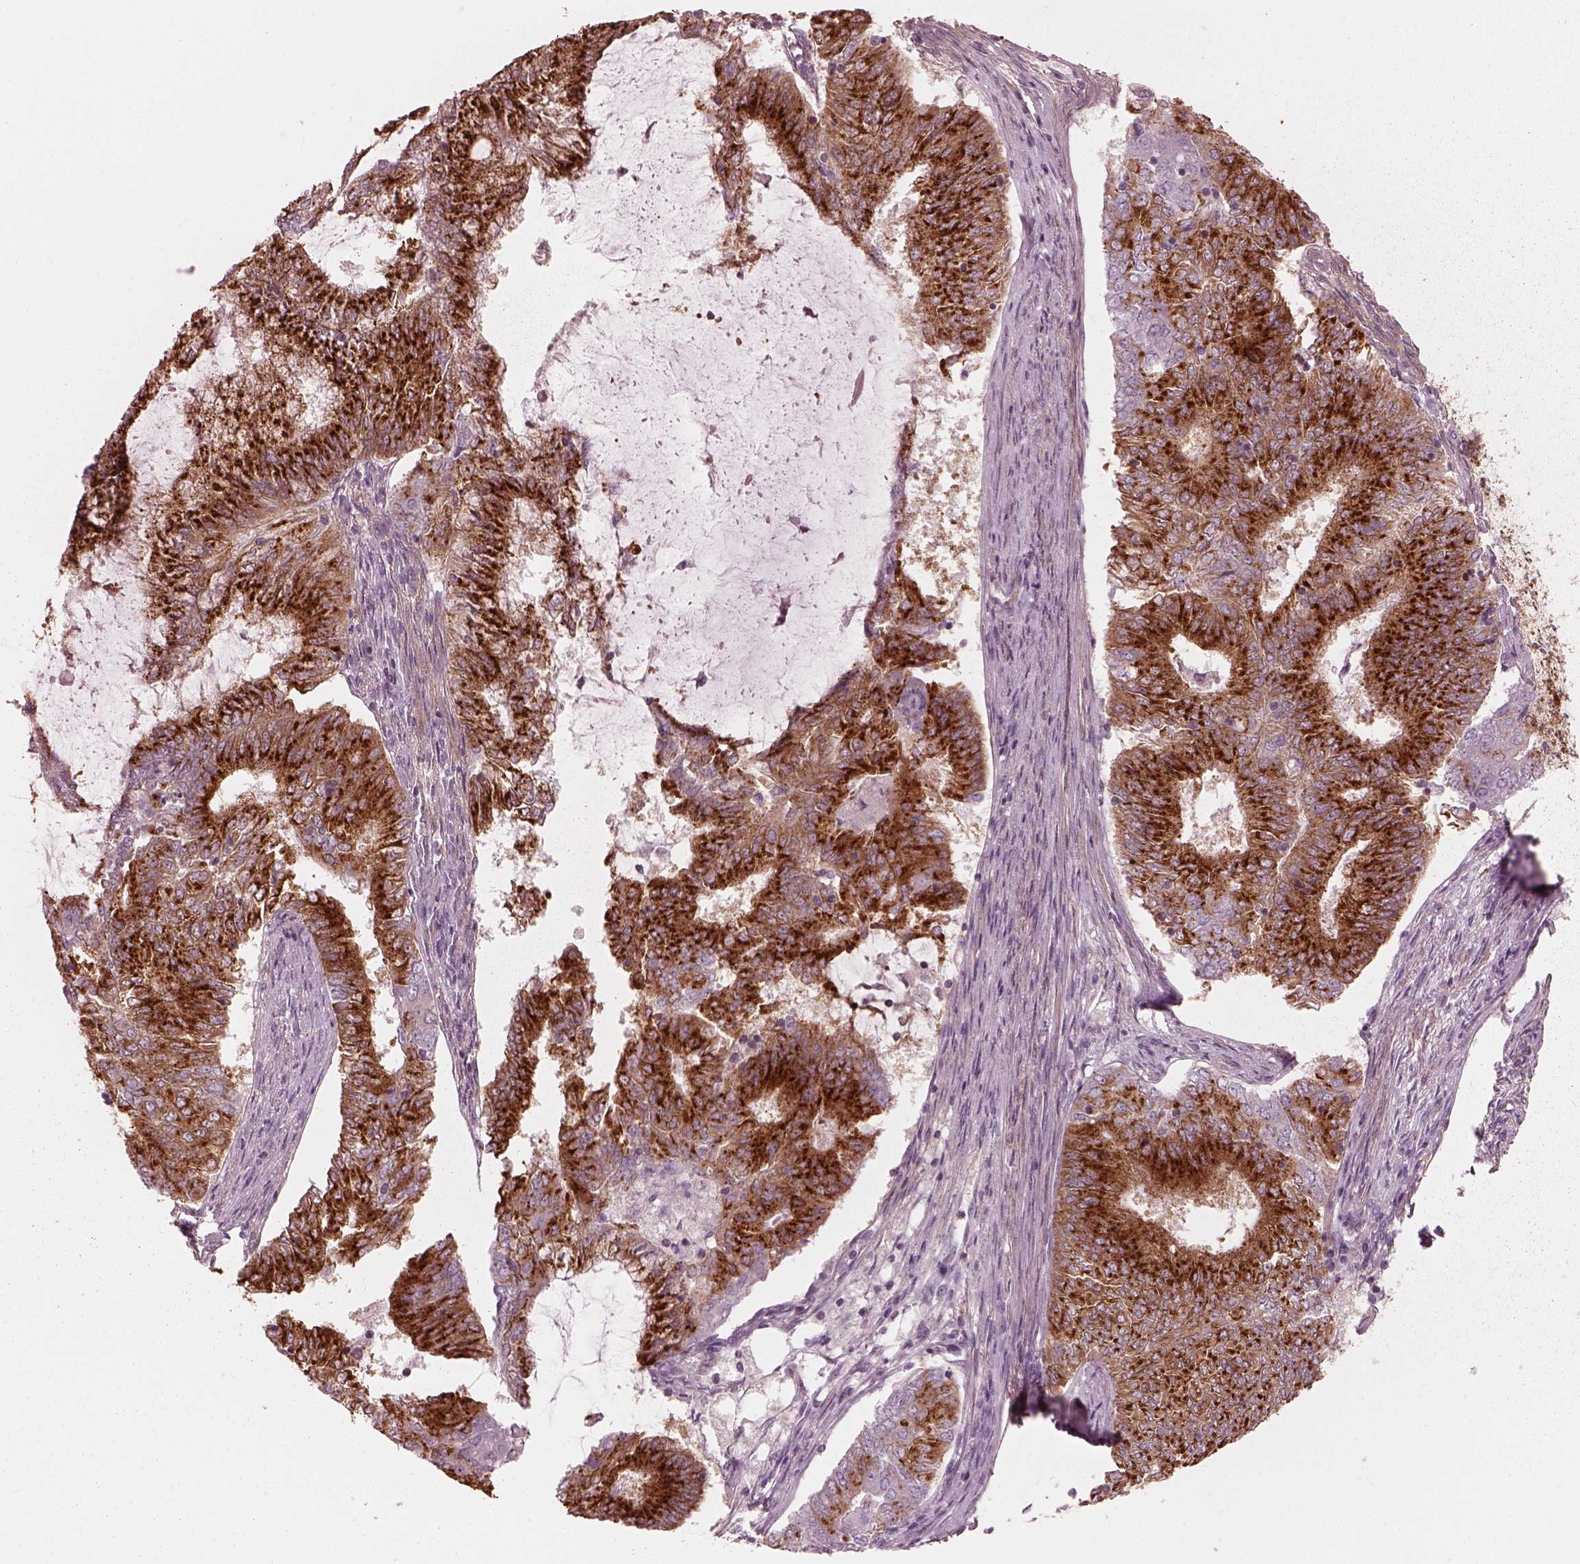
{"staining": {"intensity": "strong", "quantity": ">75%", "location": "cytoplasmic/membranous"}, "tissue": "endometrial cancer", "cell_type": "Tumor cells", "image_type": "cancer", "snomed": [{"axis": "morphology", "description": "Adenocarcinoma, NOS"}, {"axis": "topography", "description": "Endometrium"}], "caption": "This micrograph displays IHC staining of endometrial adenocarcinoma, with high strong cytoplasmic/membranous staining in approximately >75% of tumor cells.", "gene": "ELAPOR1", "patient": {"sex": "female", "age": 62}}